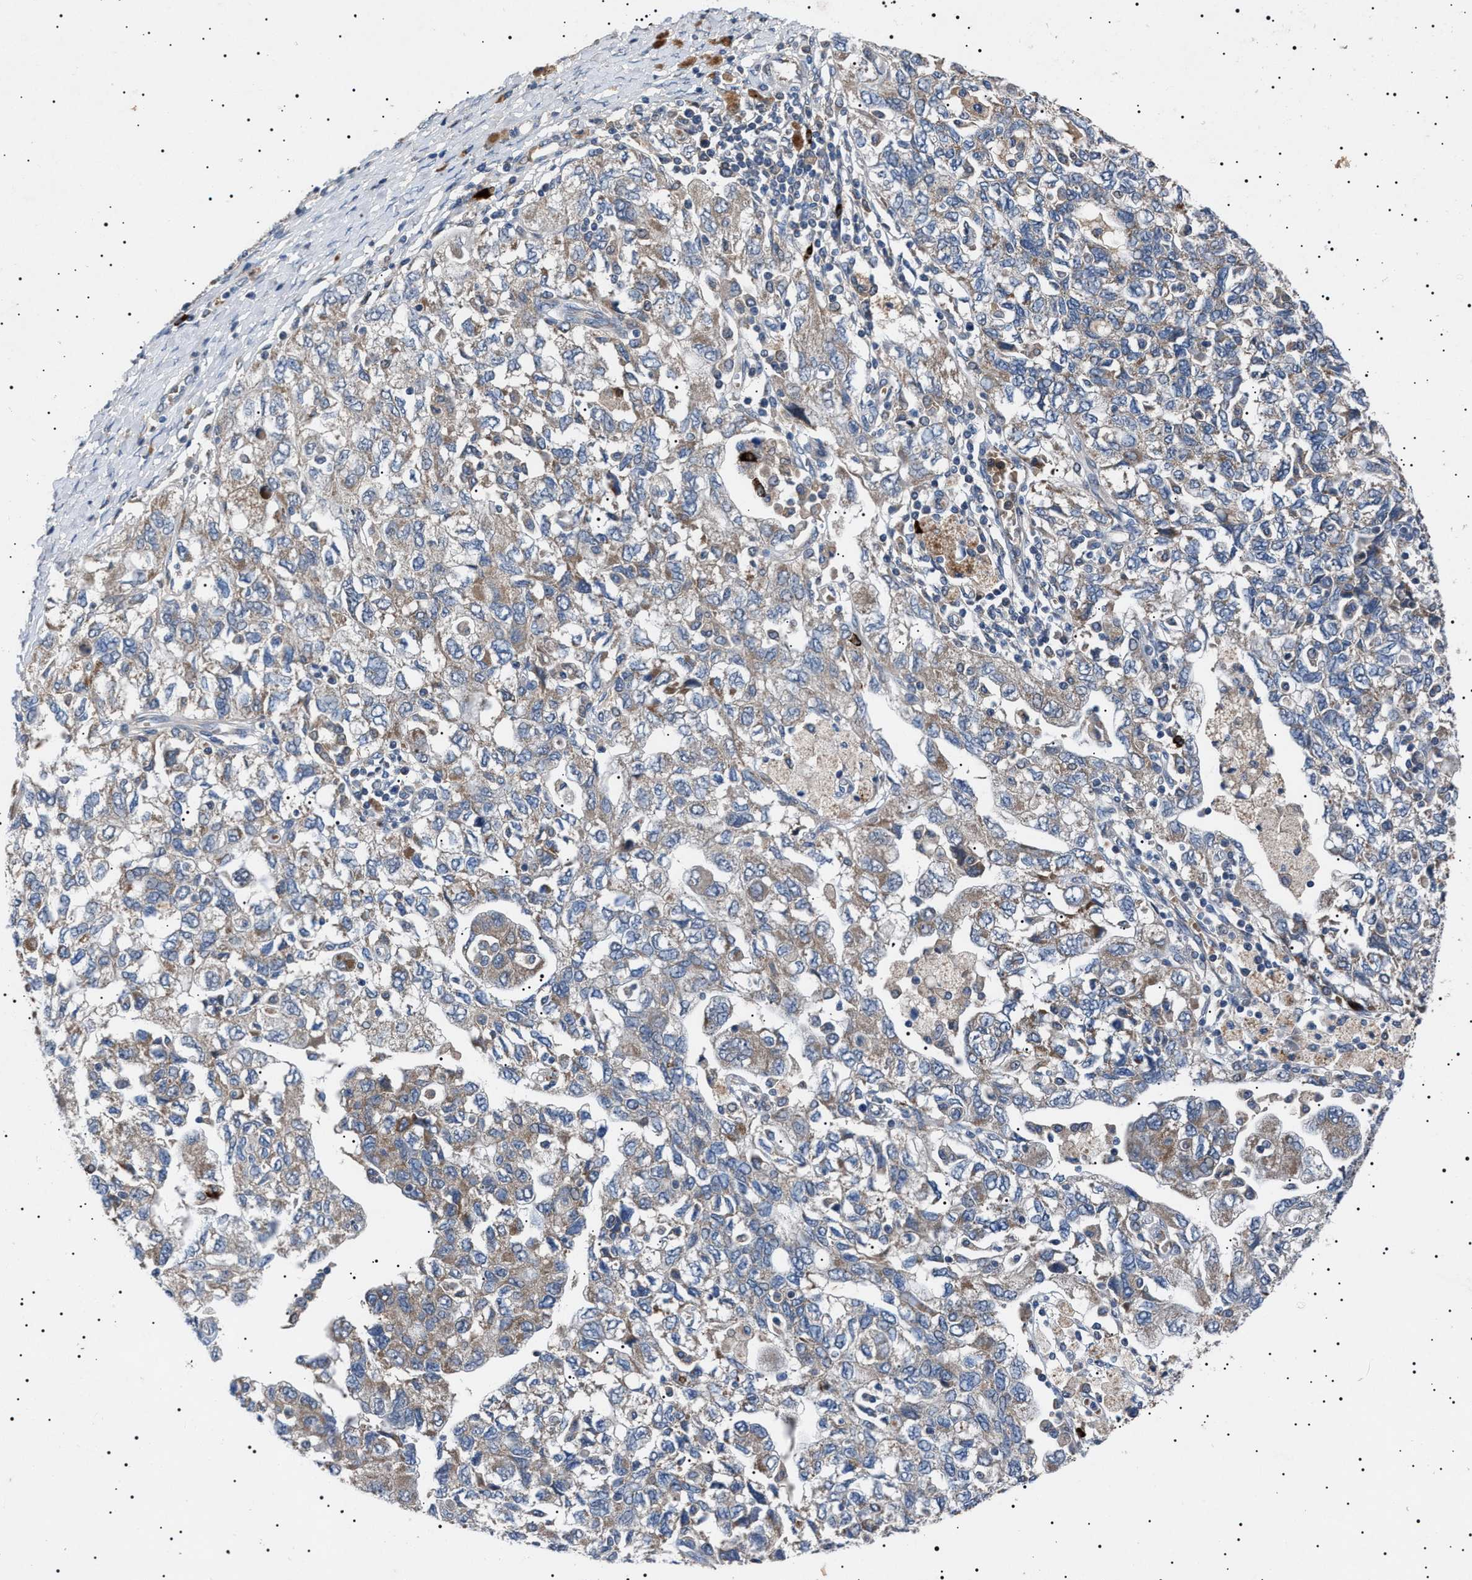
{"staining": {"intensity": "weak", "quantity": "25%-75%", "location": "cytoplasmic/membranous"}, "tissue": "ovarian cancer", "cell_type": "Tumor cells", "image_type": "cancer", "snomed": [{"axis": "morphology", "description": "Carcinoma, NOS"}, {"axis": "morphology", "description": "Cystadenocarcinoma, serous, NOS"}, {"axis": "topography", "description": "Ovary"}], "caption": "Immunohistochemistry staining of ovarian cancer, which reveals low levels of weak cytoplasmic/membranous expression in about 25%-75% of tumor cells indicating weak cytoplasmic/membranous protein staining. The staining was performed using DAB (3,3'-diaminobenzidine) (brown) for protein detection and nuclei were counterstained in hematoxylin (blue).", "gene": "PTRH1", "patient": {"sex": "female", "age": 69}}